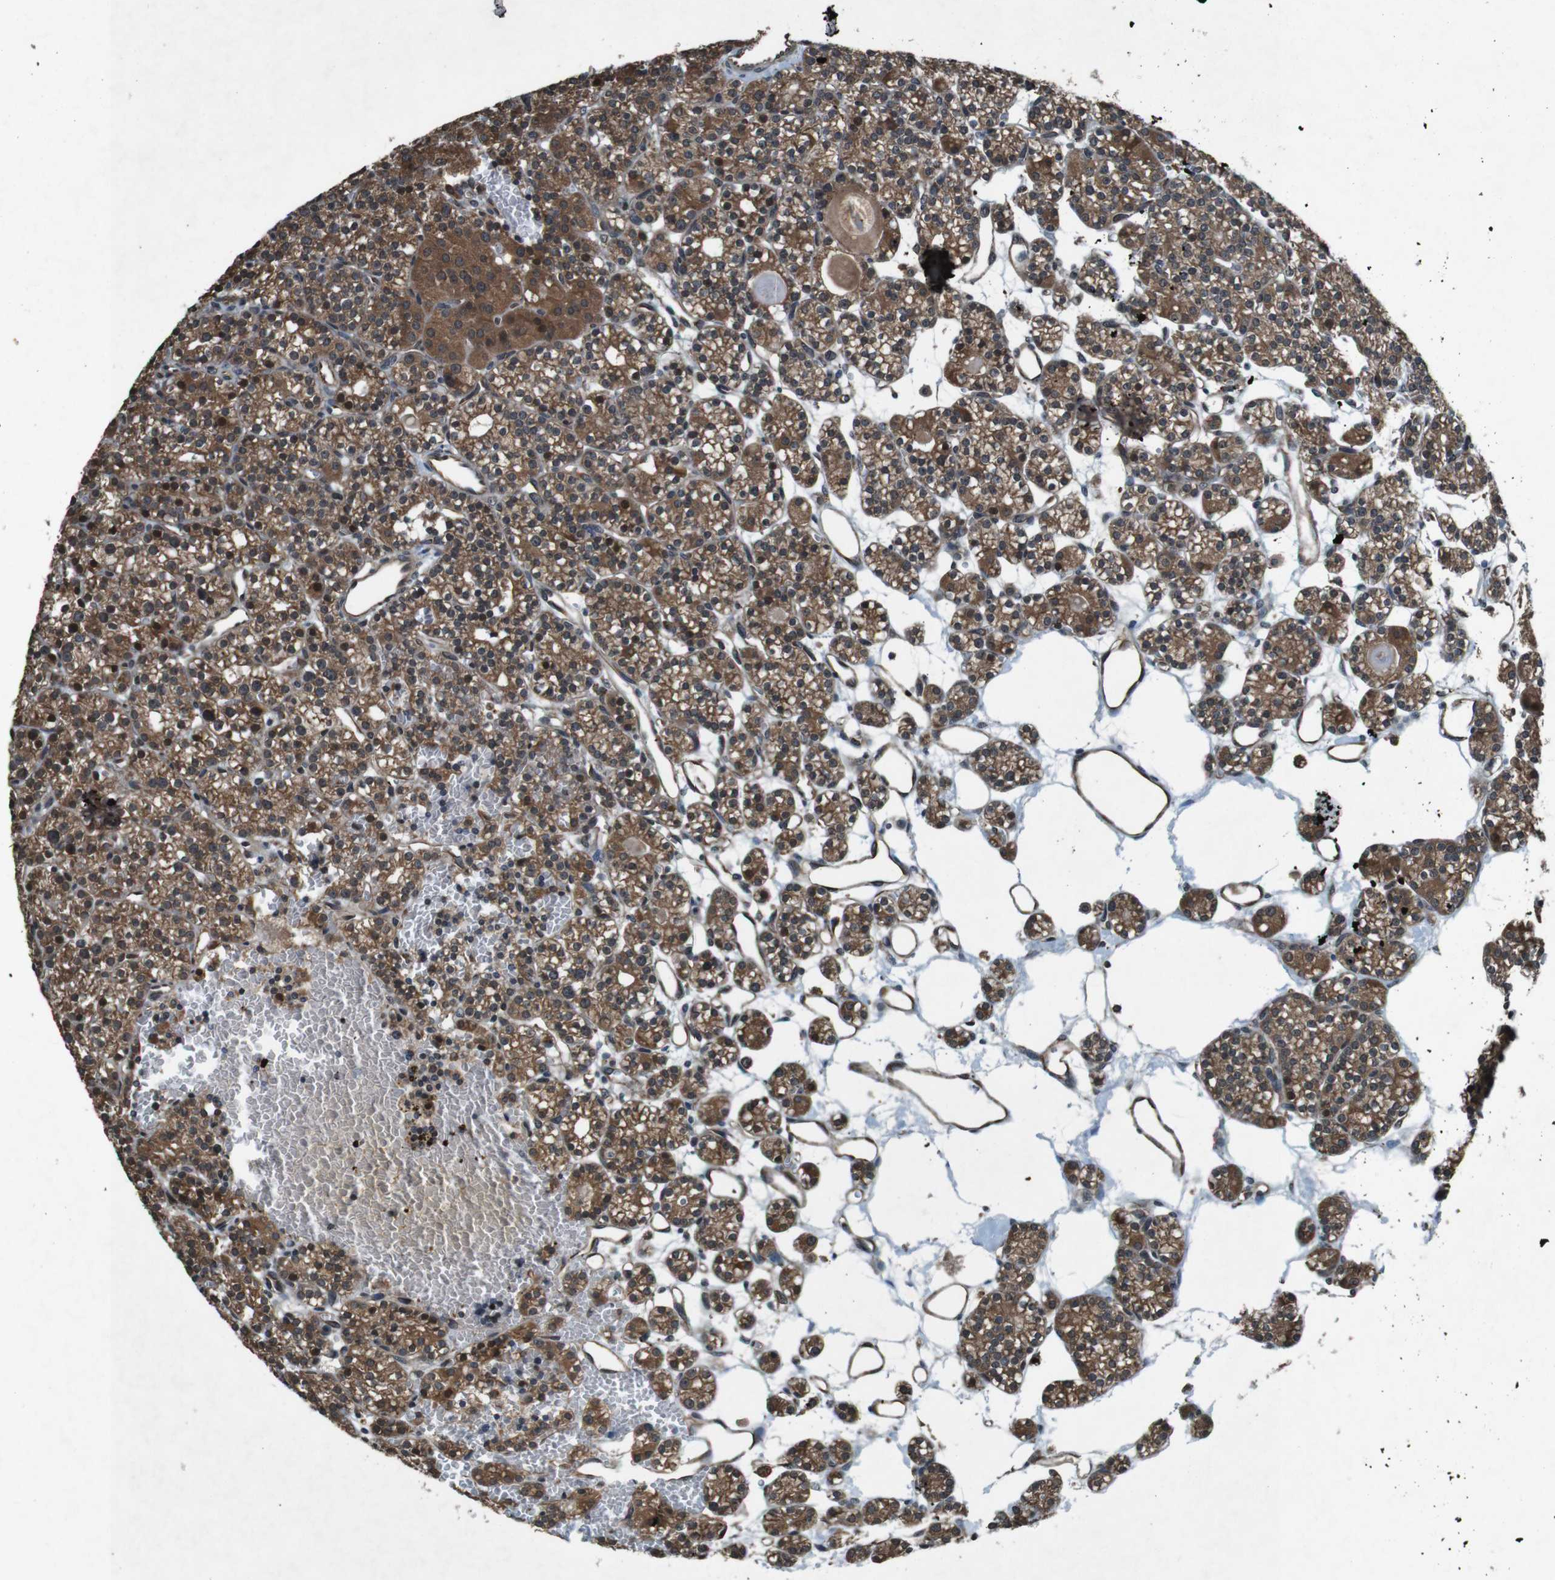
{"staining": {"intensity": "strong", "quantity": ">75%", "location": "cytoplasmic/membranous,nuclear"}, "tissue": "parathyroid gland", "cell_type": "Glandular cells", "image_type": "normal", "snomed": [{"axis": "morphology", "description": "Normal tissue, NOS"}, {"axis": "topography", "description": "Parathyroid gland"}], "caption": "Immunohistochemistry (IHC) micrograph of normal human parathyroid gland stained for a protein (brown), which shows high levels of strong cytoplasmic/membranous,nuclear expression in approximately >75% of glandular cells.", "gene": "SOCS1", "patient": {"sex": "female", "age": 64}}